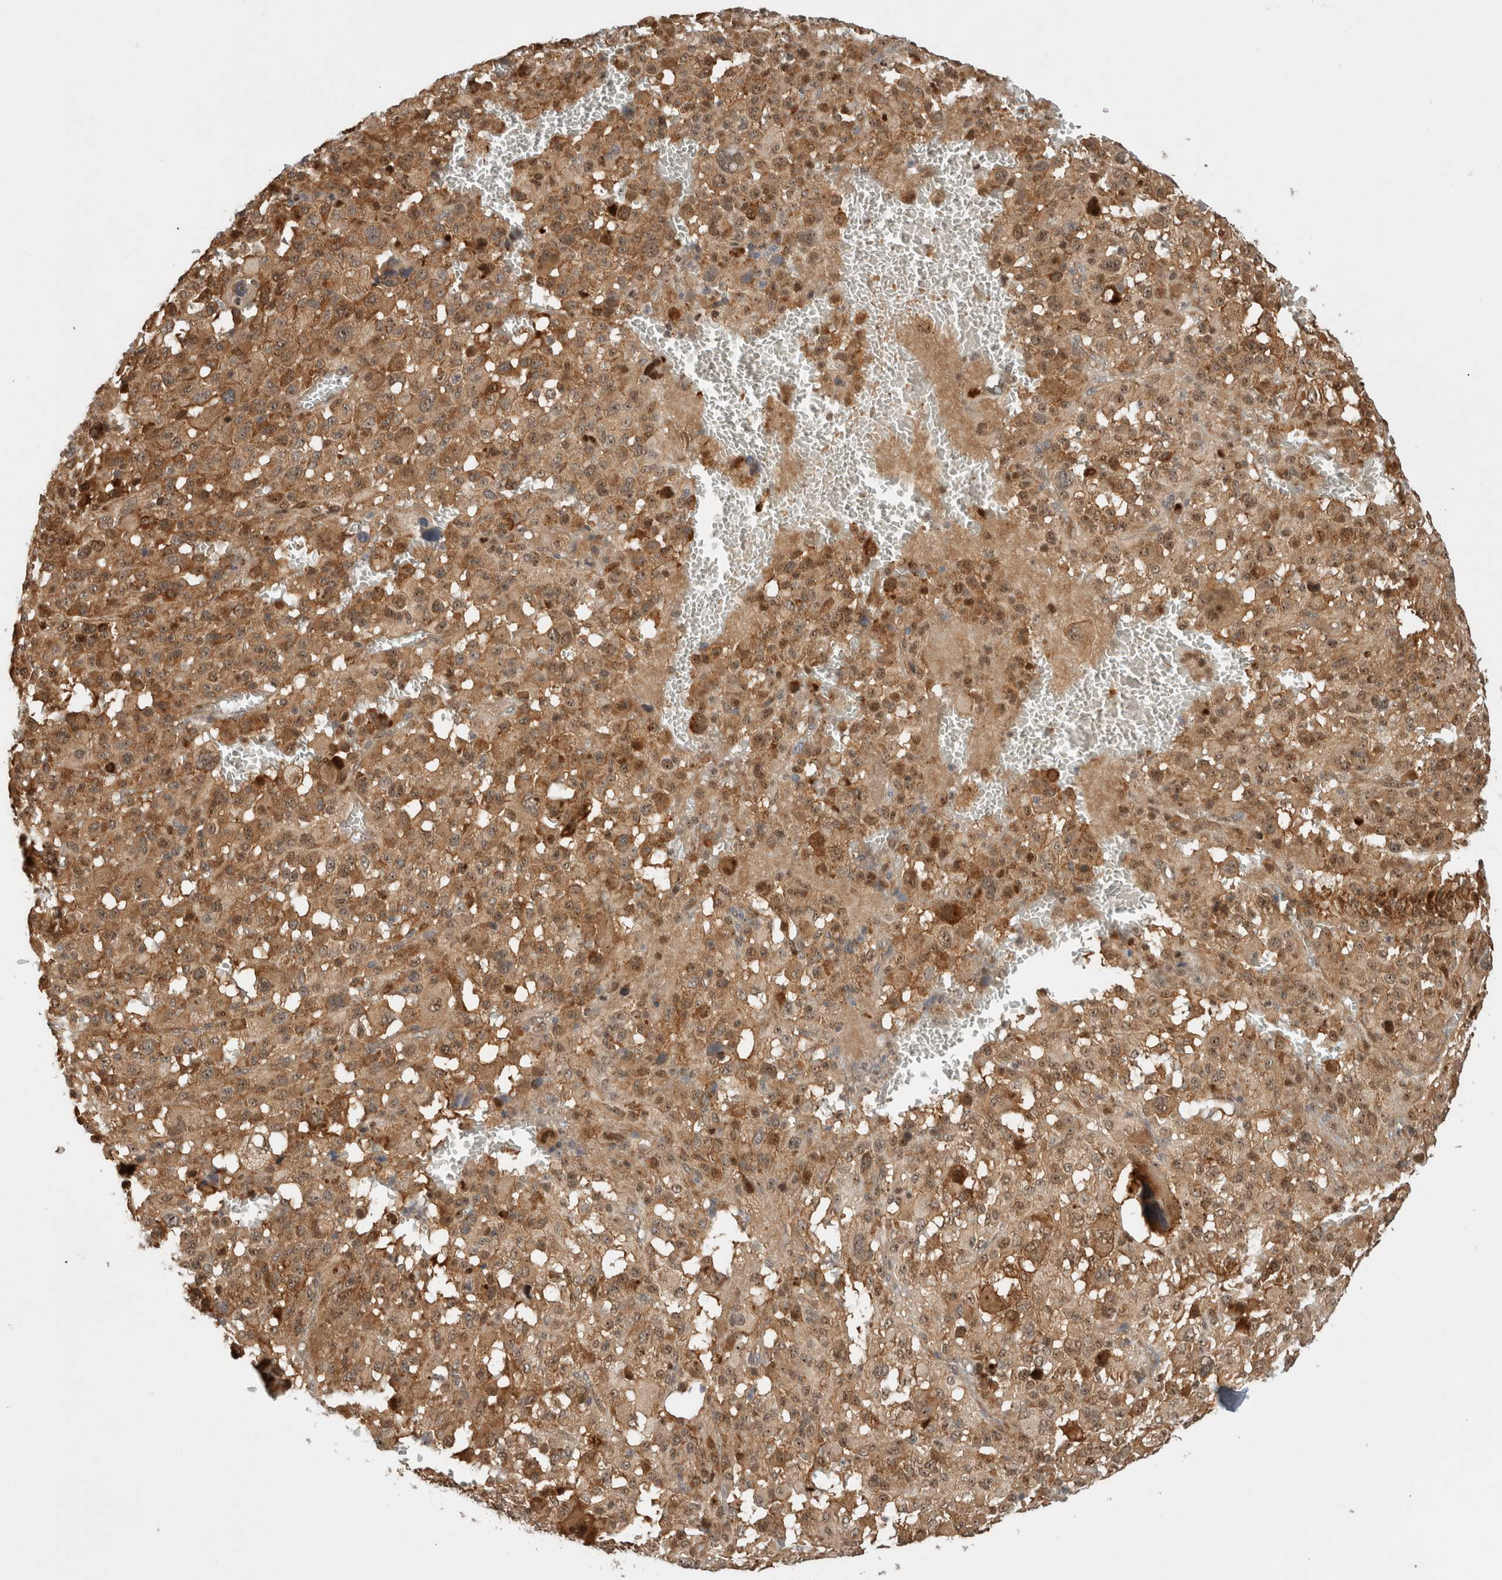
{"staining": {"intensity": "moderate", "quantity": ">75%", "location": "cytoplasmic/membranous,nuclear"}, "tissue": "melanoma", "cell_type": "Tumor cells", "image_type": "cancer", "snomed": [{"axis": "morphology", "description": "Malignant melanoma, Metastatic site"}, {"axis": "topography", "description": "Skin"}], "caption": "Immunohistochemical staining of malignant melanoma (metastatic site) shows medium levels of moderate cytoplasmic/membranous and nuclear staining in approximately >75% of tumor cells.", "gene": "OTUD6B", "patient": {"sex": "female", "age": 74}}